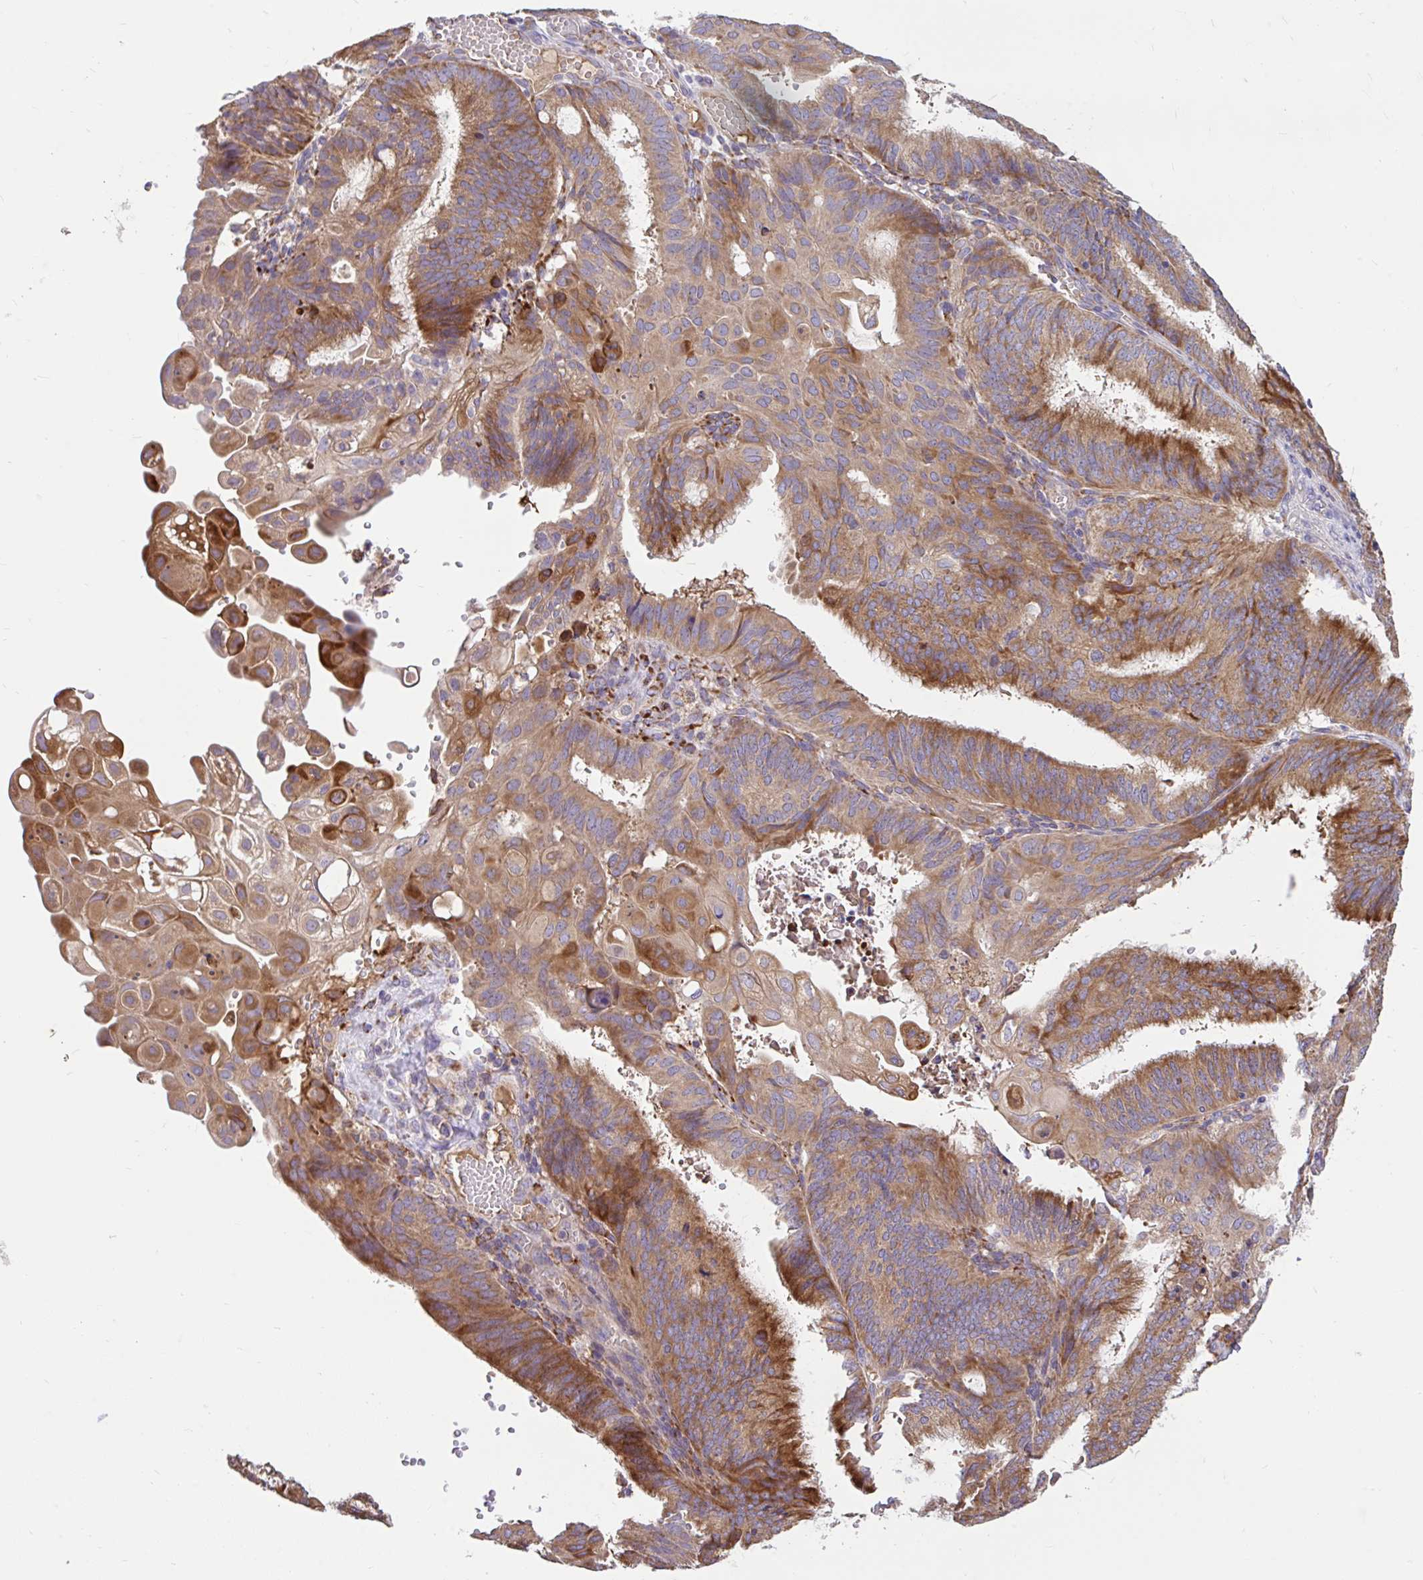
{"staining": {"intensity": "moderate", "quantity": ">75%", "location": "cytoplasmic/membranous"}, "tissue": "endometrial cancer", "cell_type": "Tumor cells", "image_type": "cancer", "snomed": [{"axis": "morphology", "description": "Adenocarcinoma, NOS"}, {"axis": "topography", "description": "Endometrium"}], "caption": "Immunohistochemistry (DAB) staining of human endometrial adenocarcinoma exhibits moderate cytoplasmic/membranous protein positivity in approximately >75% of tumor cells.", "gene": "RALBP1", "patient": {"sex": "female", "age": 49}}